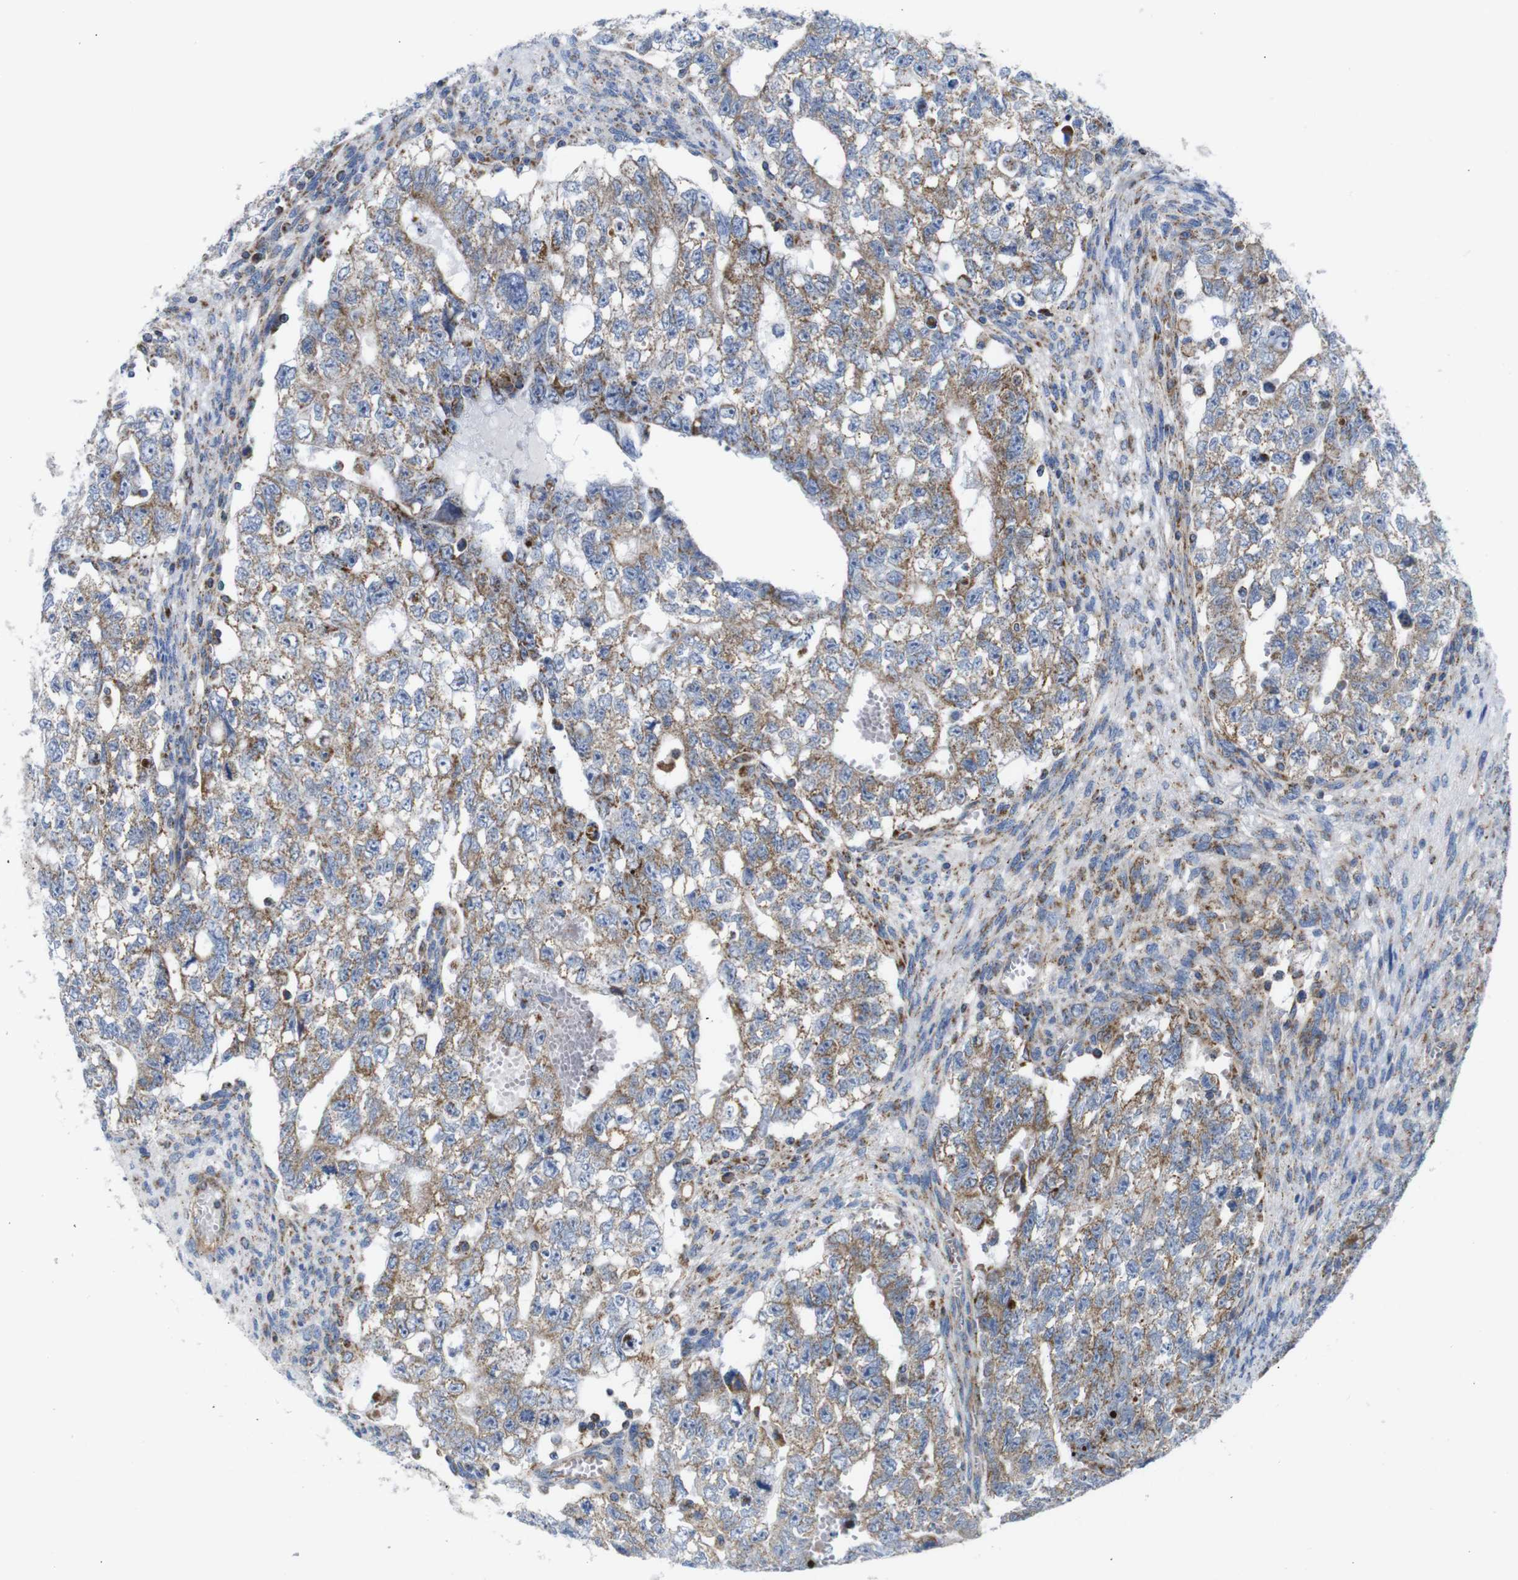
{"staining": {"intensity": "moderate", "quantity": ">75%", "location": "cytoplasmic/membranous"}, "tissue": "testis cancer", "cell_type": "Tumor cells", "image_type": "cancer", "snomed": [{"axis": "morphology", "description": "Seminoma, NOS"}, {"axis": "morphology", "description": "Carcinoma, Embryonal, NOS"}, {"axis": "topography", "description": "Testis"}], "caption": "Human testis cancer (embryonal carcinoma) stained with a protein marker shows moderate staining in tumor cells.", "gene": "PDCD1LG2", "patient": {"sex": "male", "age": 38}}